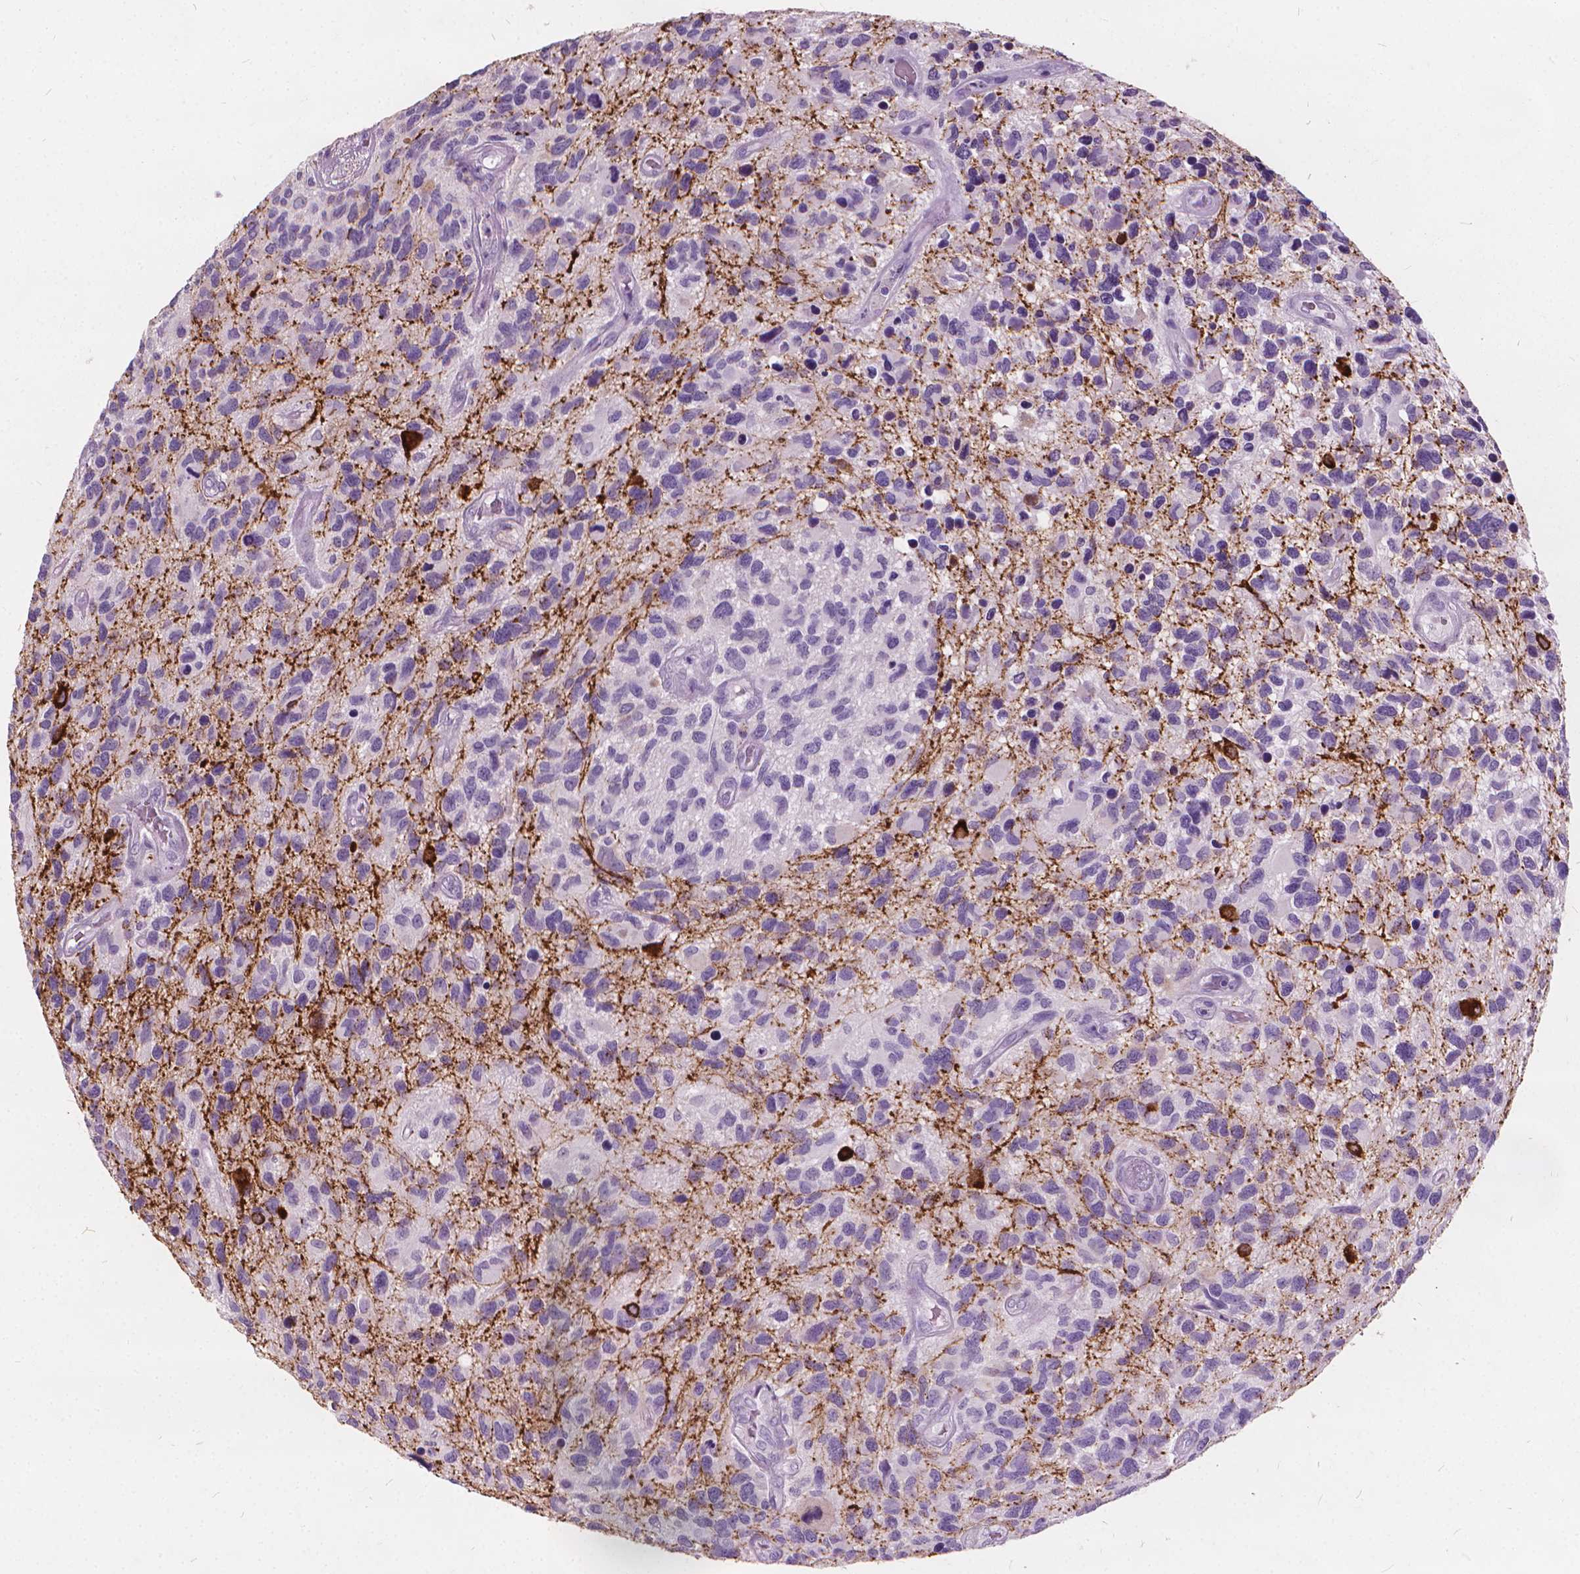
{"staining": {"intensity": "negative", "quantity": "none", "location": "none"}, "tissue": "glioma", "cell_type": "Tumor cells", "image_type": "cancer", "snomed": [{"axis": "morphology", "description": "Glioma, malignant, NOS"}, {"axis": "morphology", "description": "Glioma, malignant, High grade"}, {"axis": "topography", "description": "Brain"}], "caption": "This is an IHC micrograph of human glioma. There is no expression in tumor cells.", "gene": "DNM1", "patient": {"sex": "female", "age": 71}}